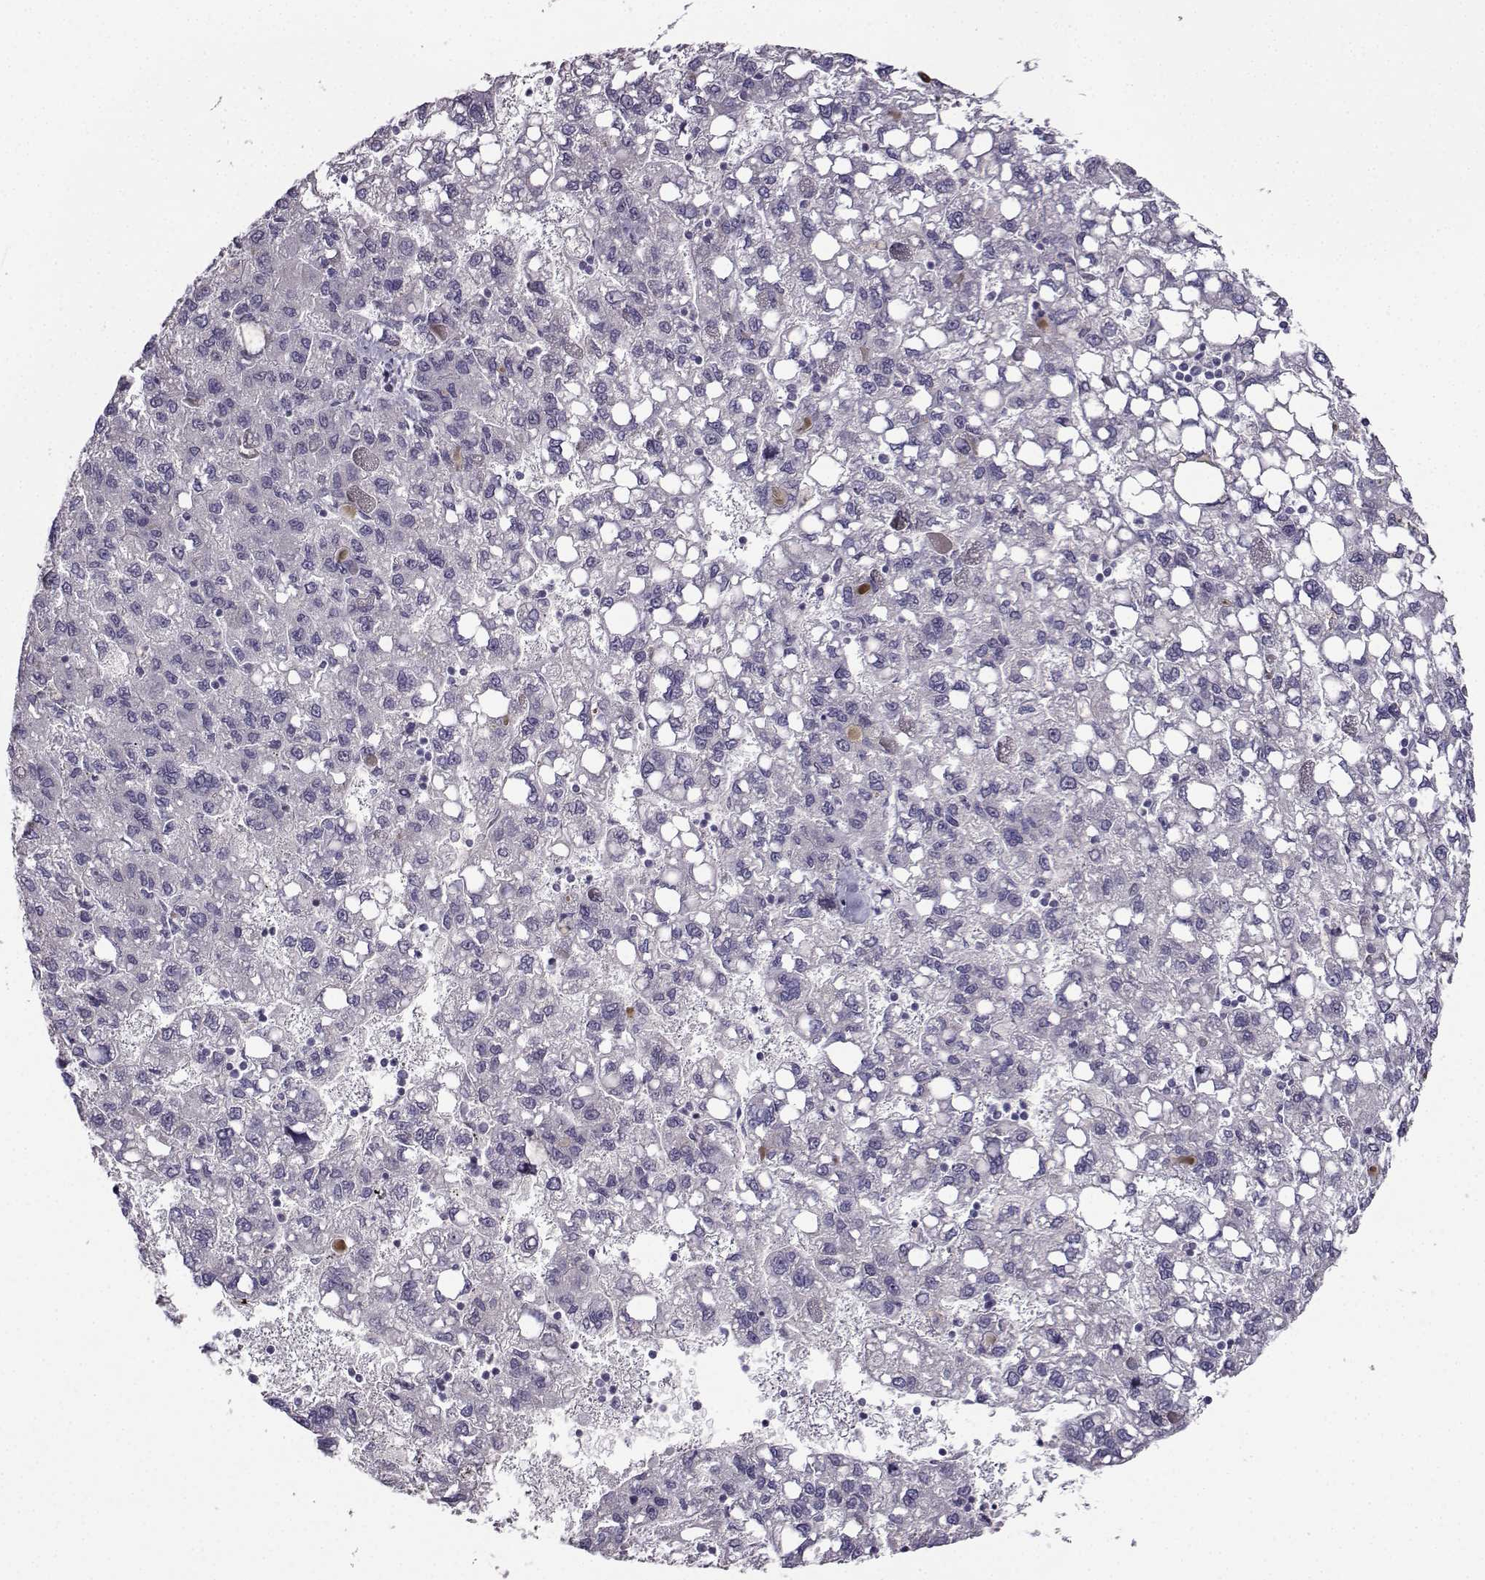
{"staining": {"intensity": "negative", "quantity": "none", "location": "none"}, "tissue": "liver cancer", "cell_type": "Tumor cells", "image_type": "cancer", "snomed": [{"axis": "morphology", "description": "Carcinoma, Hepatocellular, NOS"}, {"axis": "topography", "description": "Liver"}], "caption": "DAB immunohistochemical staining of human liver cancer (hepatocellular carcinoma) shows no significant positivity in tumor cells.", "gene": "CRYBB1", "patient": {"sex": "female", "age": 82}}